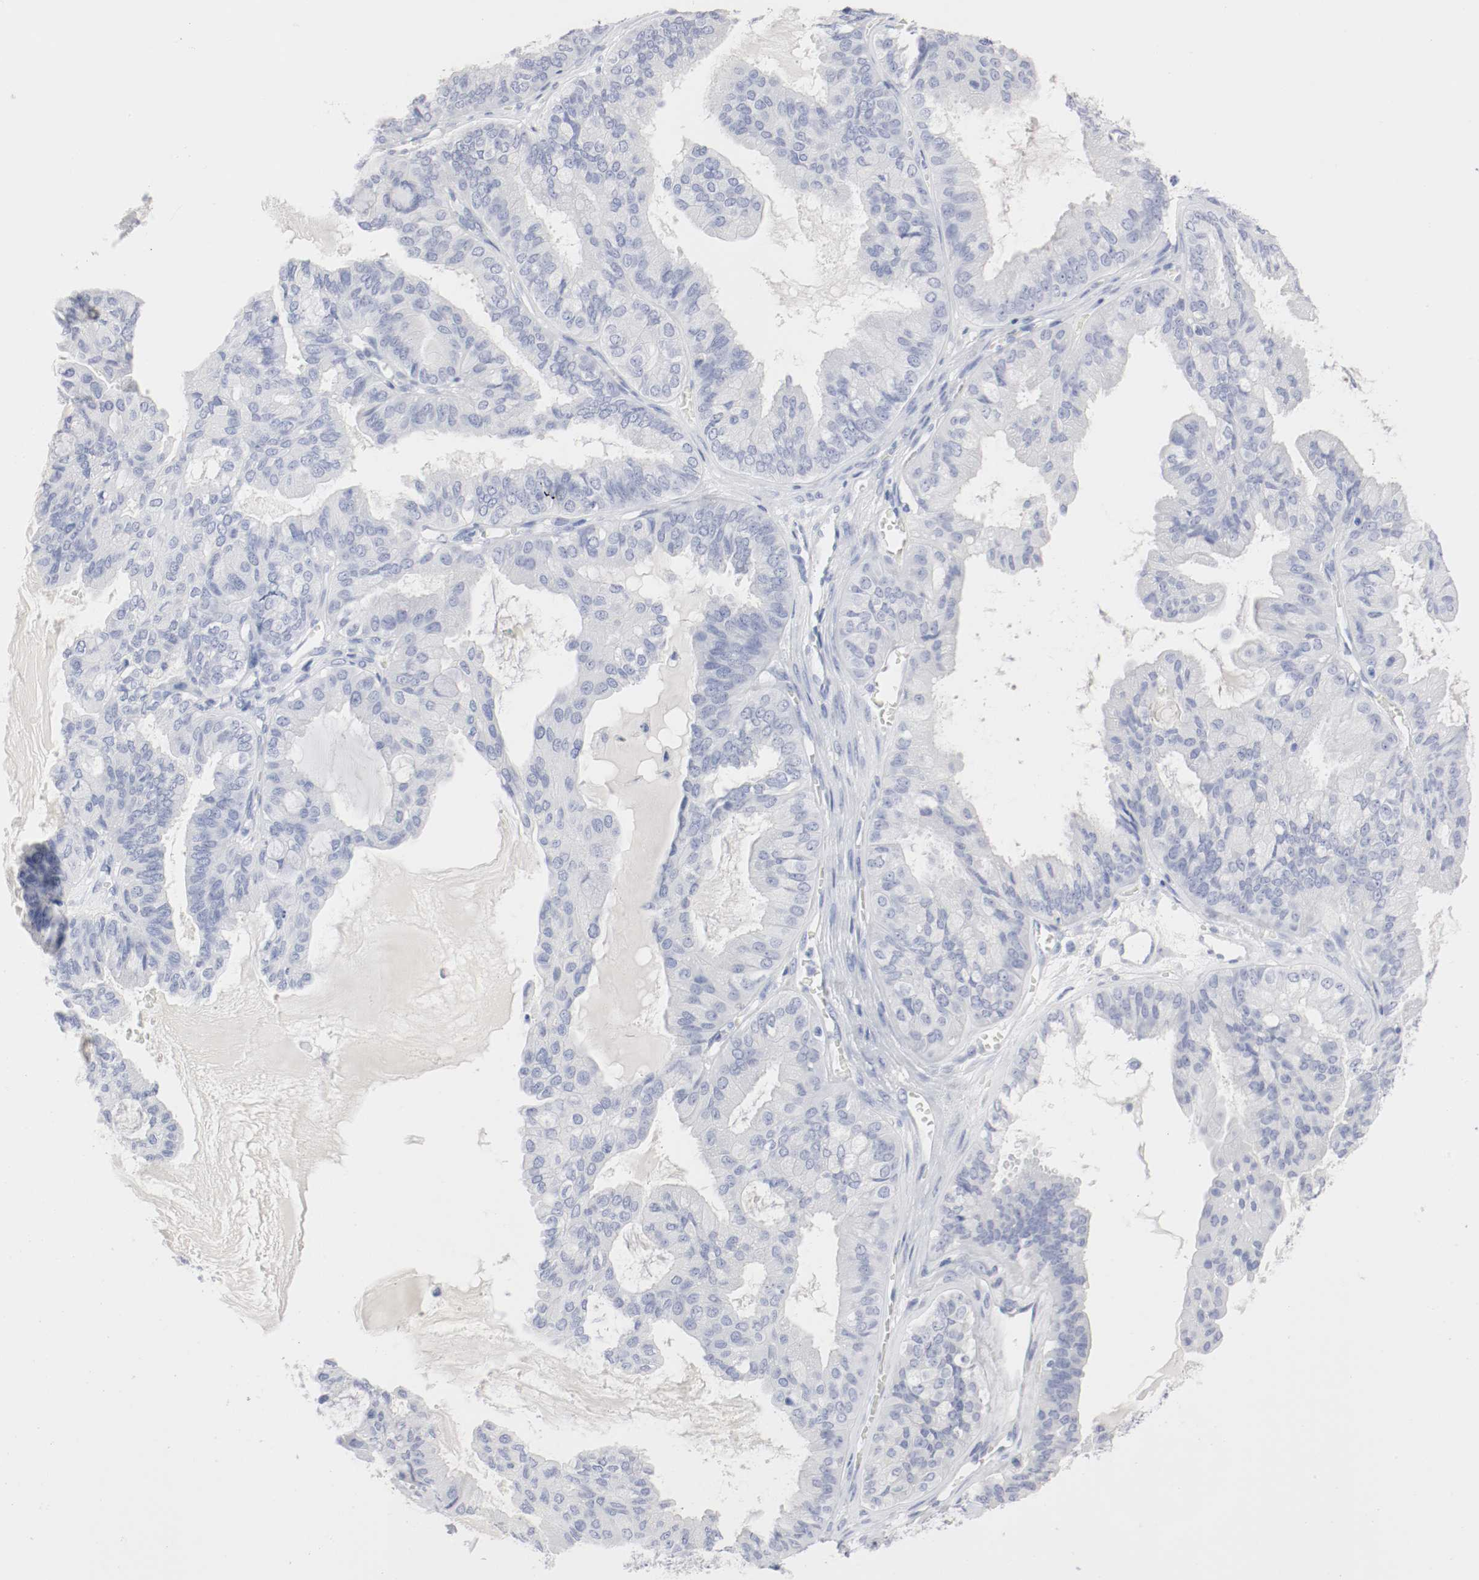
{"staining": {"intensity": "negative", "quantity": "none", "location": "none"}, "tissue": "ovarian cancer", "cell_type": "Tumor cells", "image_type": "cancer", "snomed": [{"axis": "morphology", "description": "Carcinoma, NOS"}, {"axis": "morphology", "description": "Carcinoma, endometroid"}, {"axis": "topography", "description": "Ovary"}], "caption": "Carcinoma (ovarian) was stained to show a protein in brown. There is no significant expression in tumor cells. The staining is performed using DAB brown chromogen with nuclei counter-stained in using hematoxylin.", "gene": "GAD1", "patient": {"sex": "female", "age": 50}}